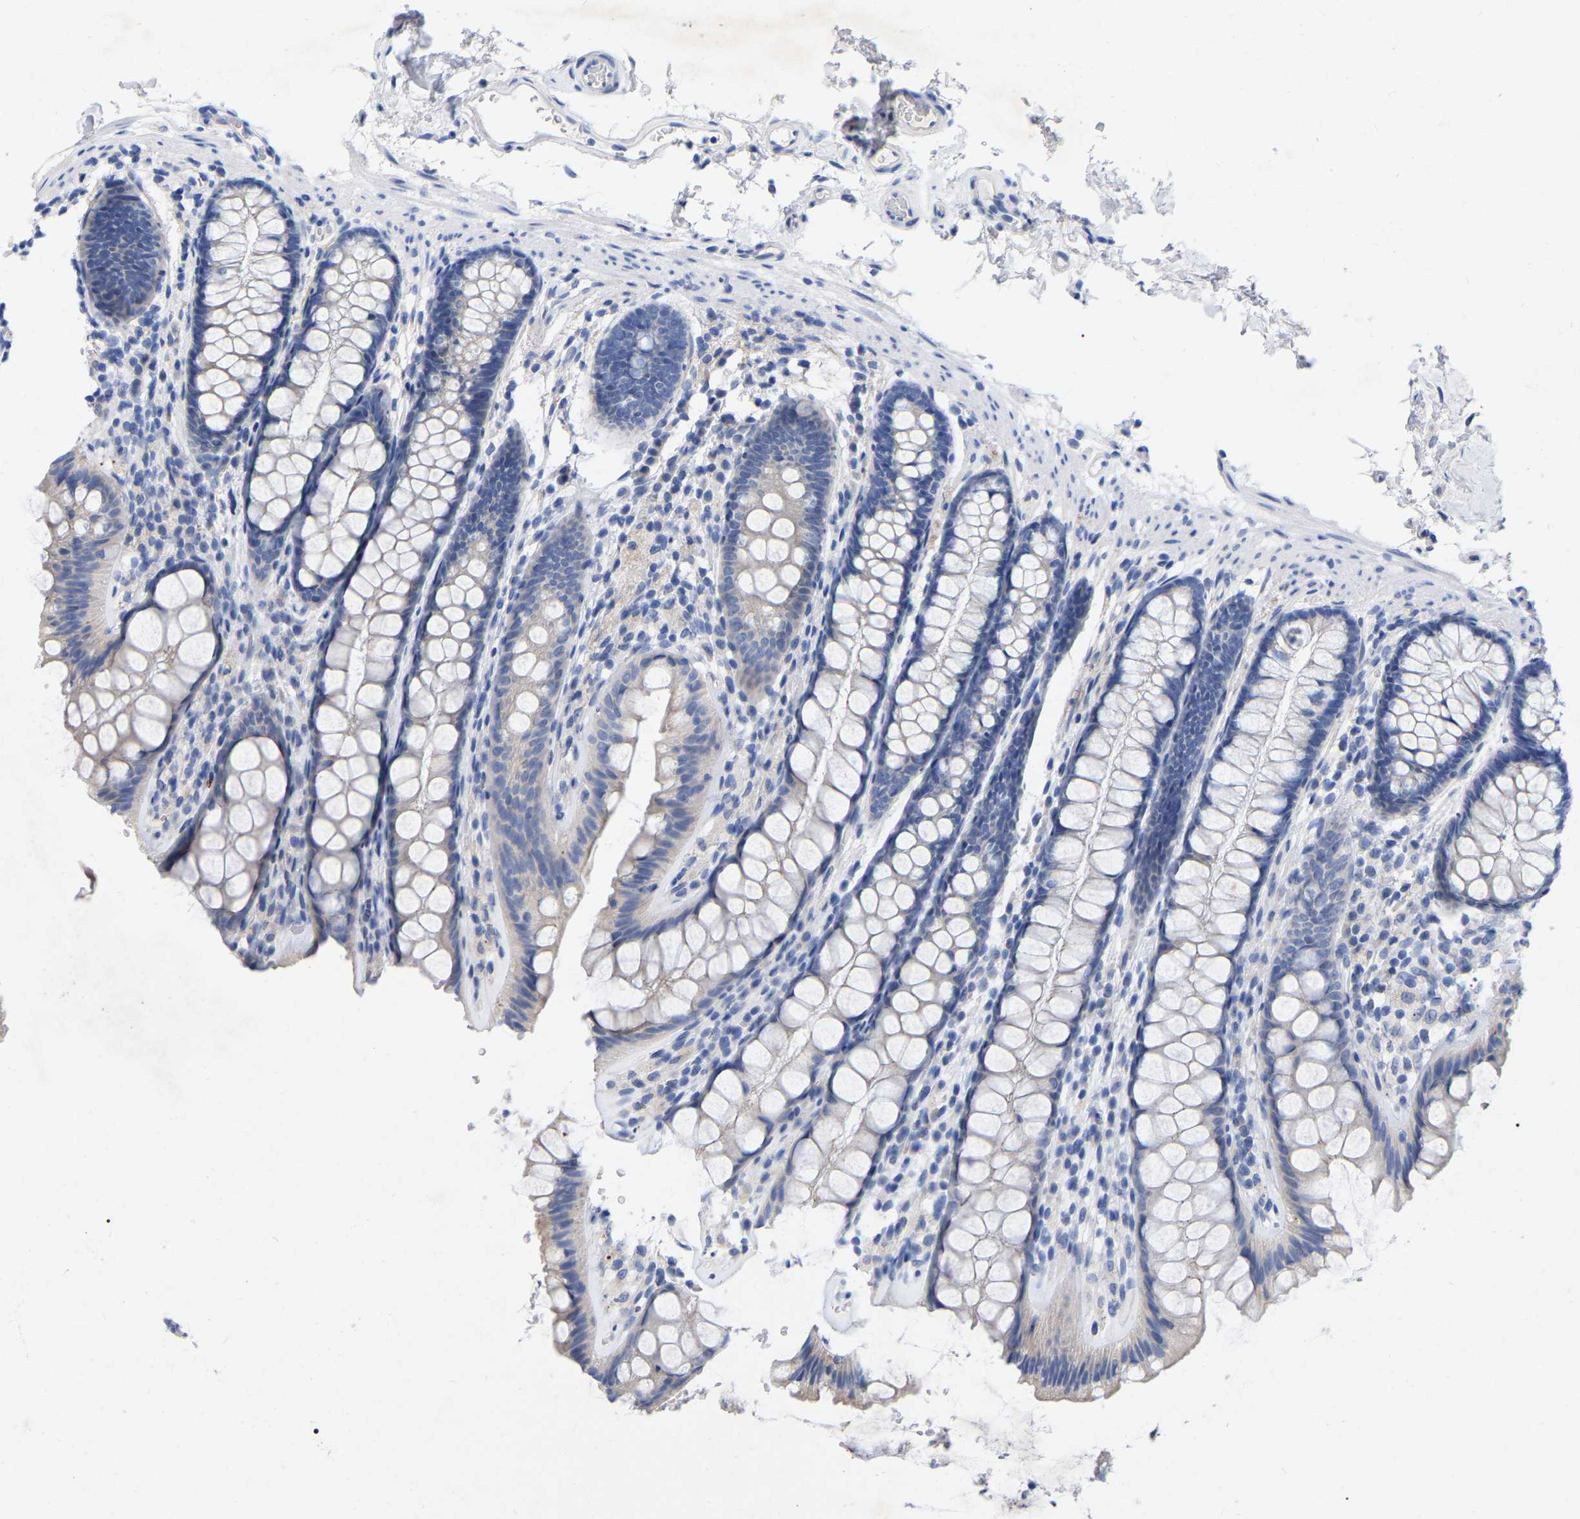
{"staining": {"intensity": "negative", "quantity": "none", "location": "none"}, "tissue": "colon", "cell_type": "Endothelial cells", "image_type": "normal", "snomed": [{"axis": "morphology", "description": "Normal tissue, NOS"}, {"axis": "topography", "description": "Colon"}], "caption": "Micrograph shows no protein expression in endothelial cells of normal colon. (Immunohistochemistry, brightfield microscopy, high magnification).", "gene": "STRIP2", "patient": {"sex": "female", "age": 56}}